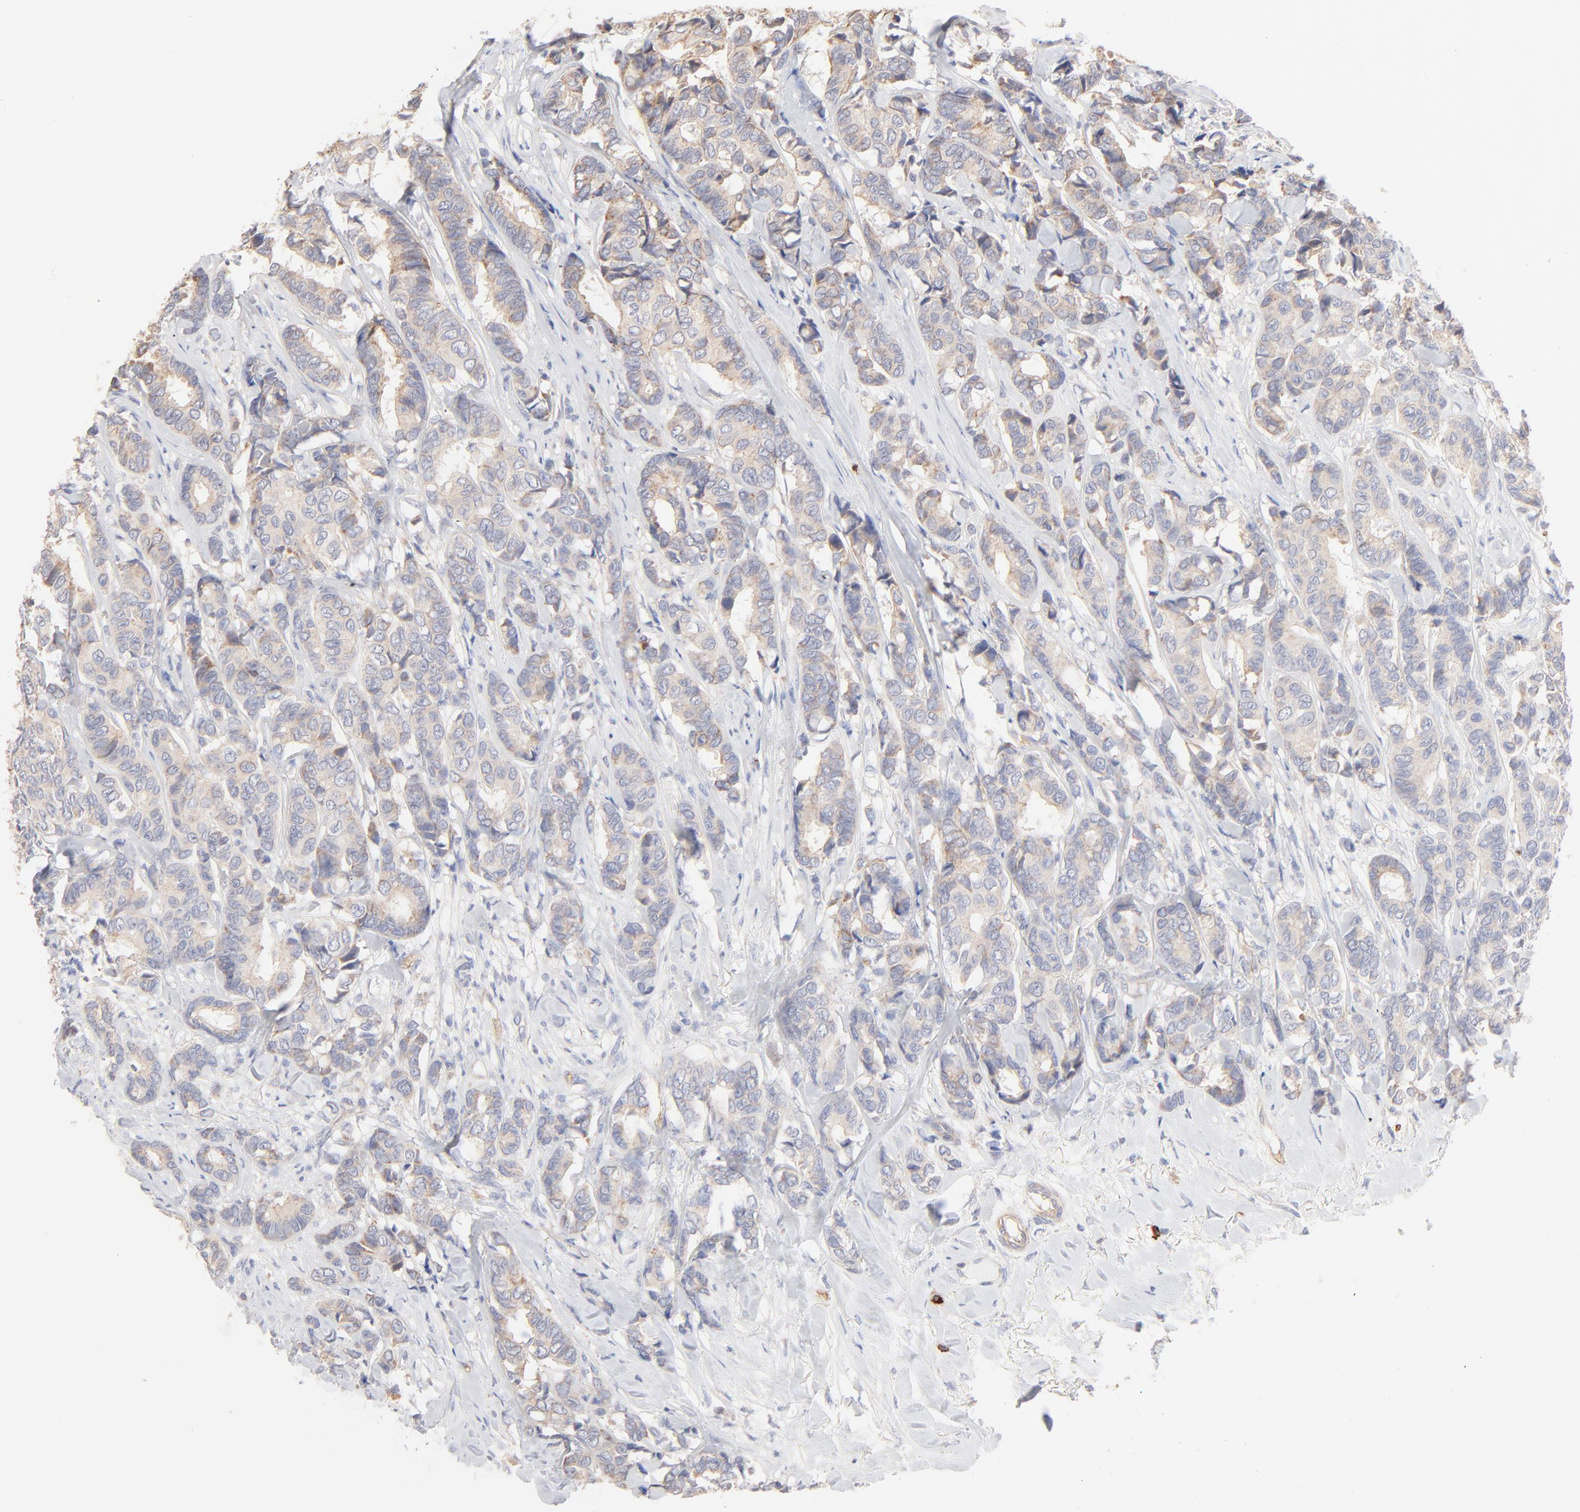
{"staining": {"intensity": "weak", "quantity": ">75%", "location": "cytoplasmic/membranous"}, "tissue": "breast cancer", "cell_type": "Tumor cells", "image_type": "cancer", "snomed": [{"axis": "morphology", "description": "Duct carcinoma"}, {"axis": "topography", "description": "Breast"}], "caption": "IHC histopathology image of neoplastic tissue: breast cancer stained using immunohistochemistry (IHC) shows low levels of weak protein expression localized specifically in the cytoplasmic/membranous of tumor cells, appearing as a cytoplasmic/membranous brown color.", "gene": "SPTB", "patient": {"sex": "female", "age": 87}}